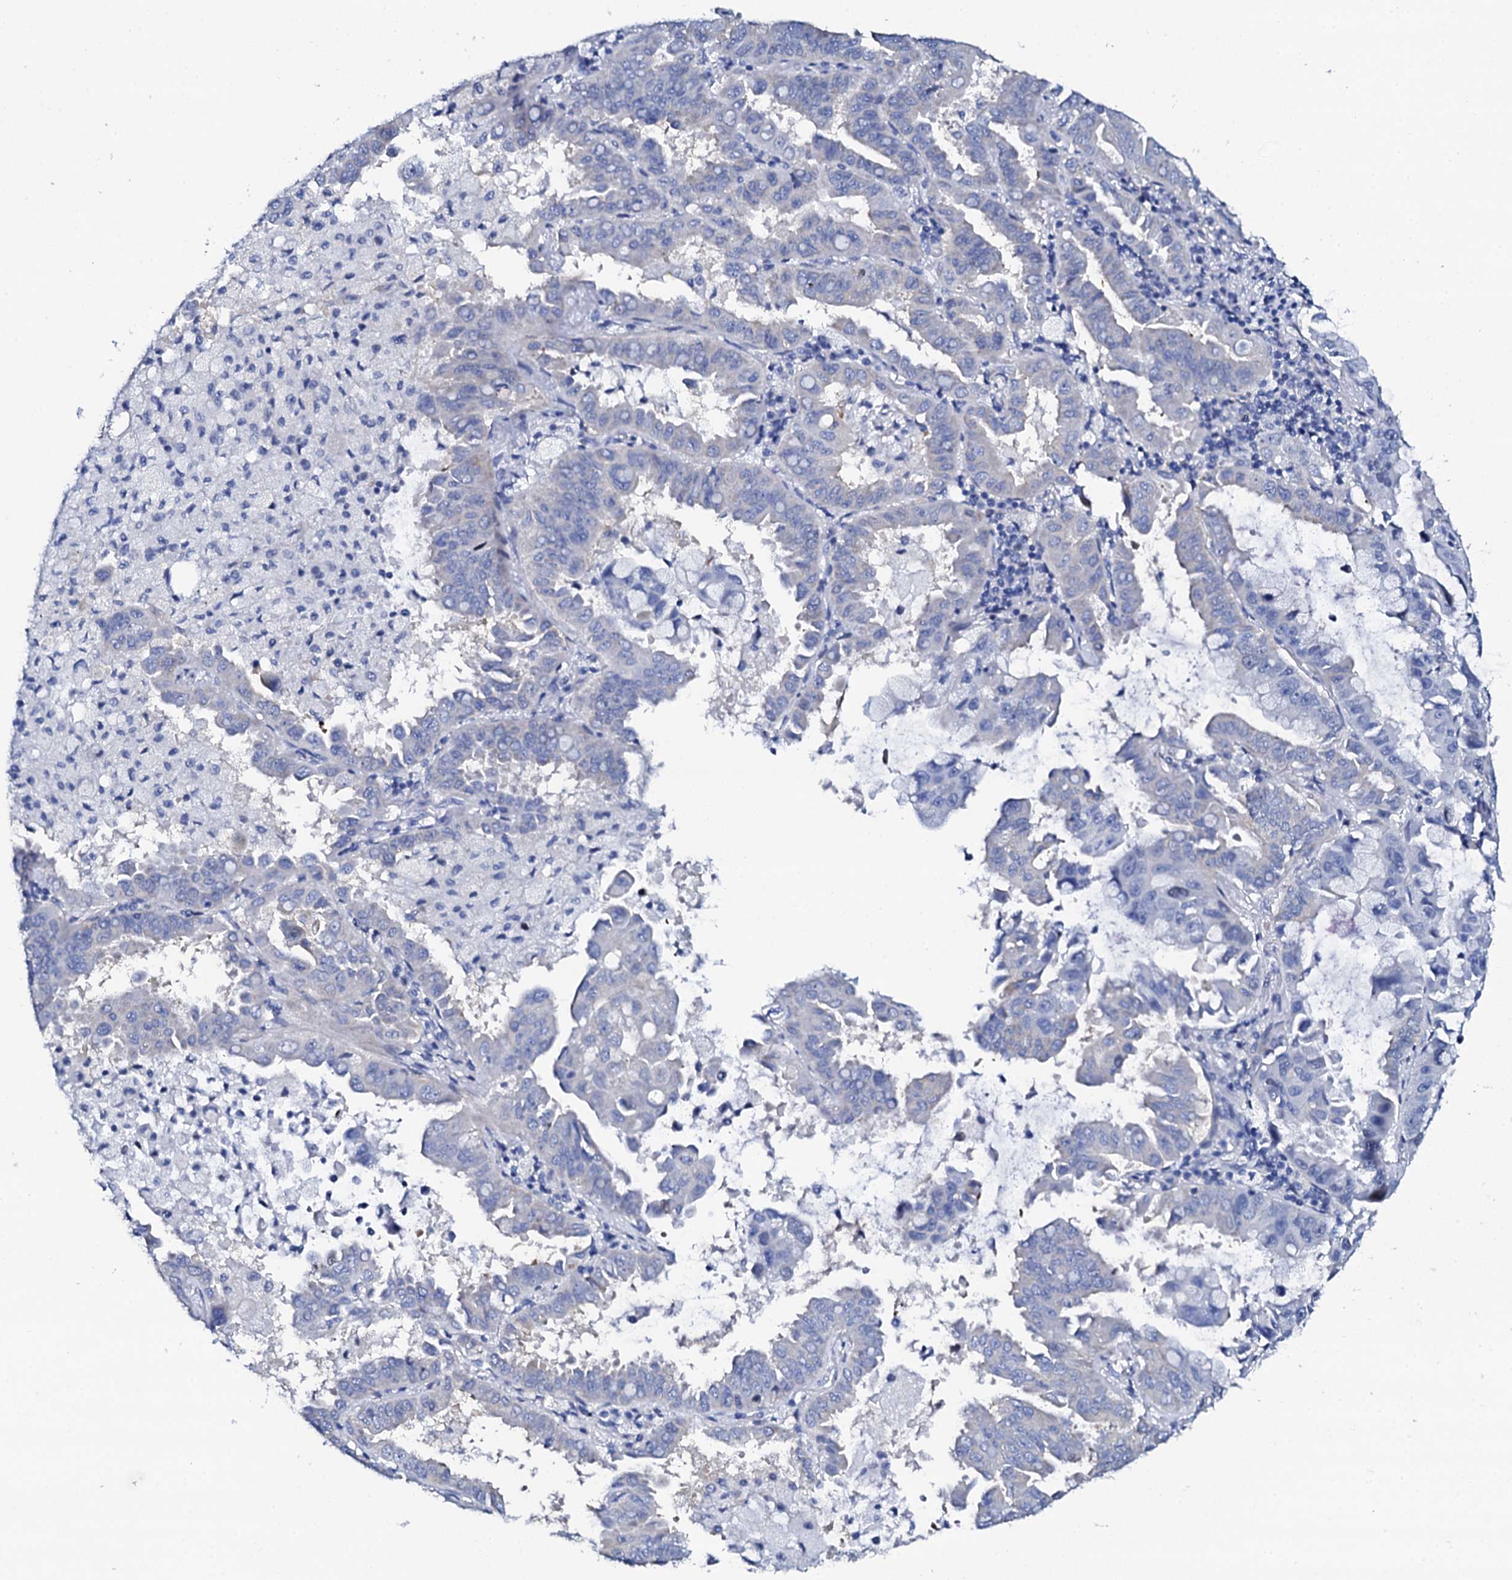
{"staining": {"intensity": "negative", "quantity": "none", "location": "none"}, "tissue": "lung cancer", "cell_type": "Tumor cells", "image_type": "cancer", "snomed": [{"axis": "morphology", "description": "Adenocarcinoma, NOS"}, {"axis": "topography", "description": "Lung"}], "caption": "A high-resolution photomicrograph shows immunohistochemistry (IHC) staining of lung cancer (adenocarcinoma), which demonstrates no significant positivity in tumor cells. (DAB (3,3'-diaminobenzidine) IHC with hematoxylin counter stain).", "gene": "NUDT13", "patient": {"sex": "male", "age": 64}}